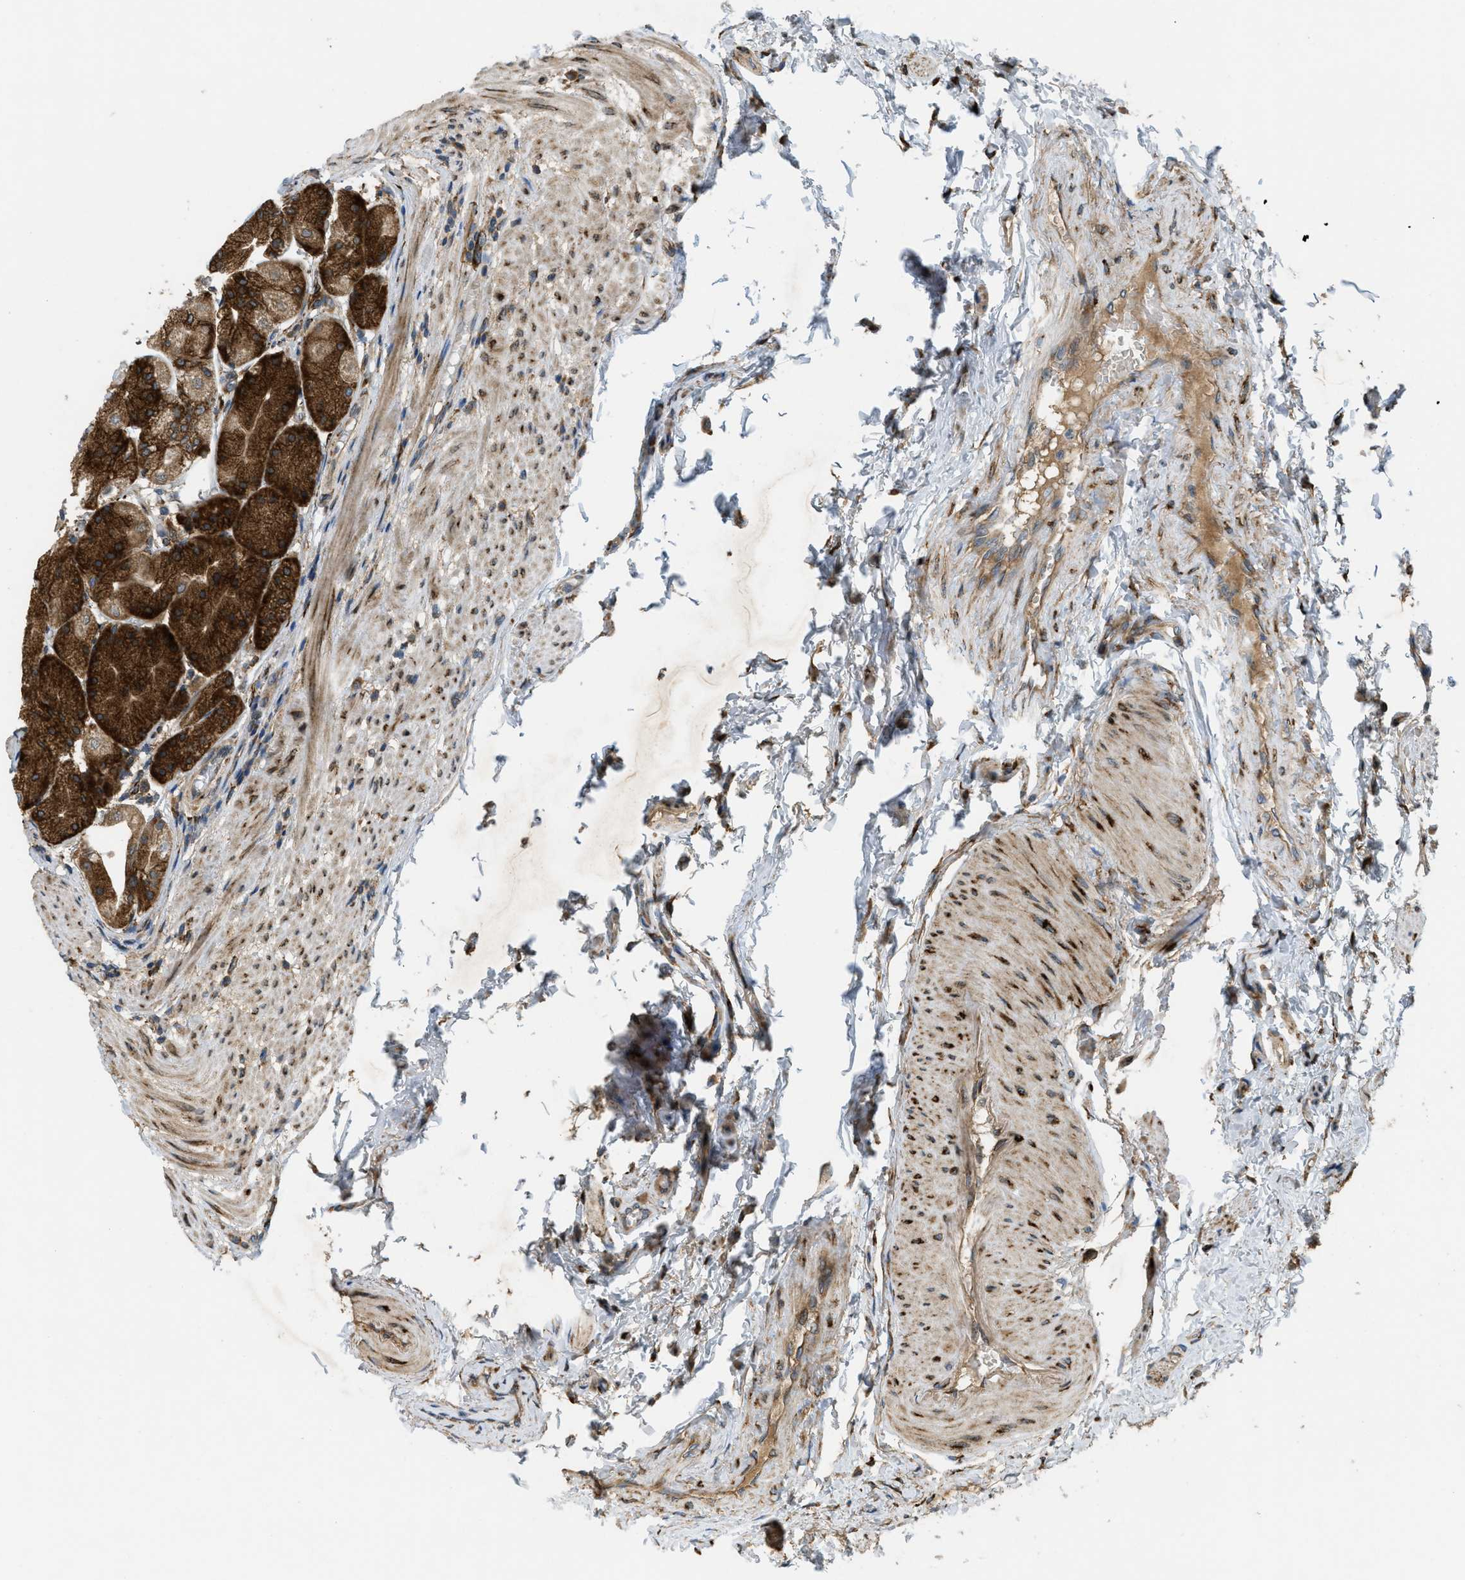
{"staining": {"intensity": "strong", "quantity": ">75%", "location": "cytoplasmic/membranous"}, "tissue": "stomach", "cell_type": "Glandular cells", "image_type": "normal", "snomed": [{"axis": "morphology", "description": "Normal tissue, NOS"}, {"axis": "topography", "description": "Stomach, upper"}], "caption": "Immunohistochemistry (DAB) staining of benign human stomach displays strong cytoplasmic/membranous protein positivity in approximately >75% of glandular cells. (DAB (3,3'-diaminobenzidine) = brown stain, brightfield microscopy at high magnification).", "gene": "PCDH18", "patient": {"sex": "male", "age": 72}}